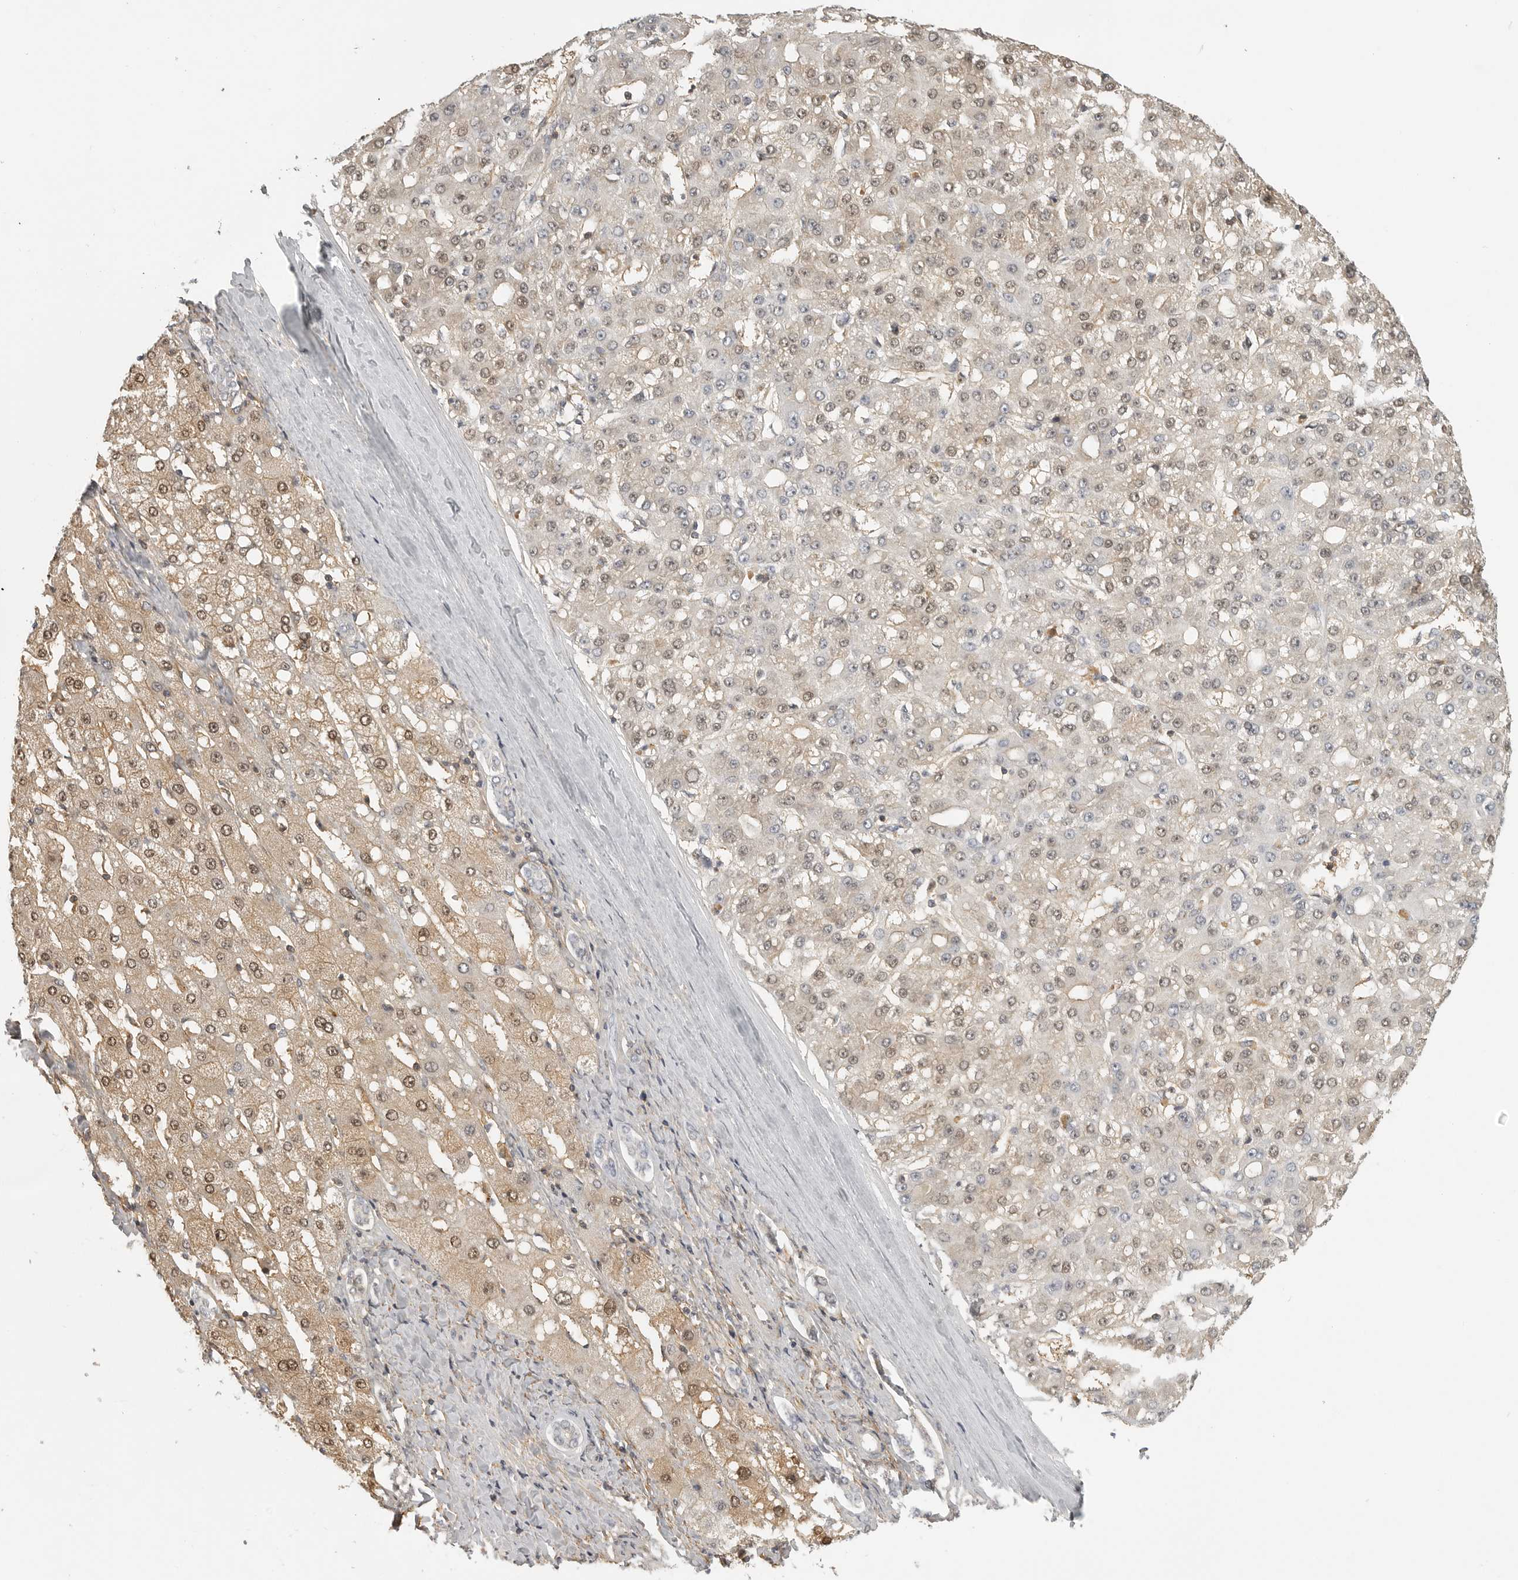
{"staining": {"intensity": "weak", "quantity": ">75%", "location": "cytoplasmic/membranous,nuclear"}, "tissue": "liver cancer", "cell_type": "Tumor cells", "image_type": "cancer", "snomed": [{"axis": "morphology", "description": "Carcinoma, Hepatocellular, NOS"}, {"axis": "topography", "description": "Liver"}], "caption": "Hepatocellular carcinoma (liver) tissue demonstrates weak cytoplasmic/membranous and nuclear staining in about >75% of tumor cells, visualized by immunohistochemistry.", "gene": "UROD", "patient": {"sex": "male", "age": 67}}